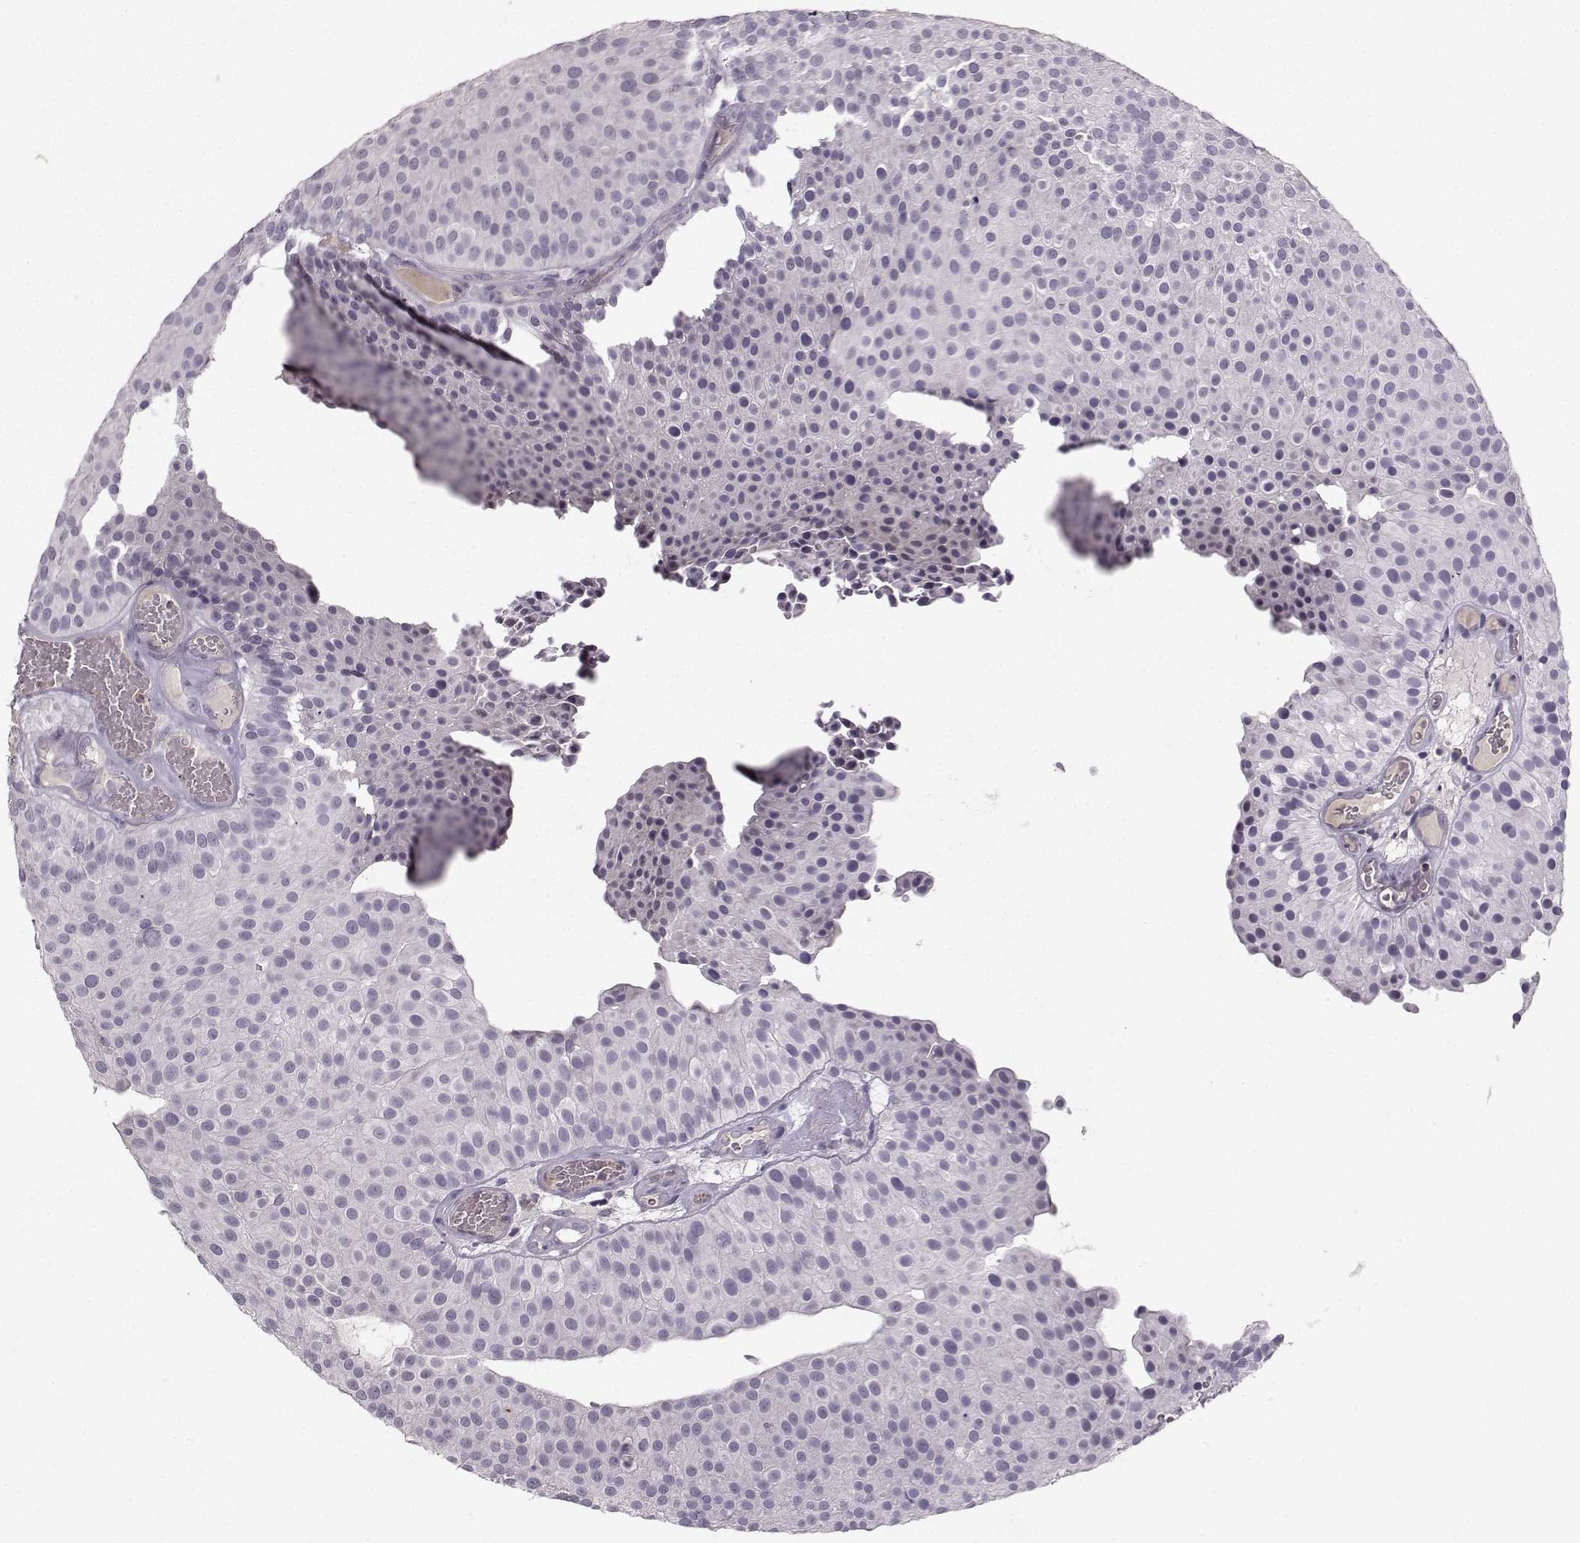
{"staining": {"intensity": "negative", "quantity": "none", "location": "none"}, "tissue": "urothelial cancer", "cell_type": "Tumor cells", "image_type": "cancer", "snomed": [{"axis": "morphology", "description": "Urothelial carcinoma, Low grade"}, {"axis": "topography", "description": "Urinary bladder"}], "caption": "Micrograph shows no significant protein expression in tumor cells of urothelial carcinoma (low-grade).", "gene": "OPRD1", "patient": {"sex": "female", "age": 87}}